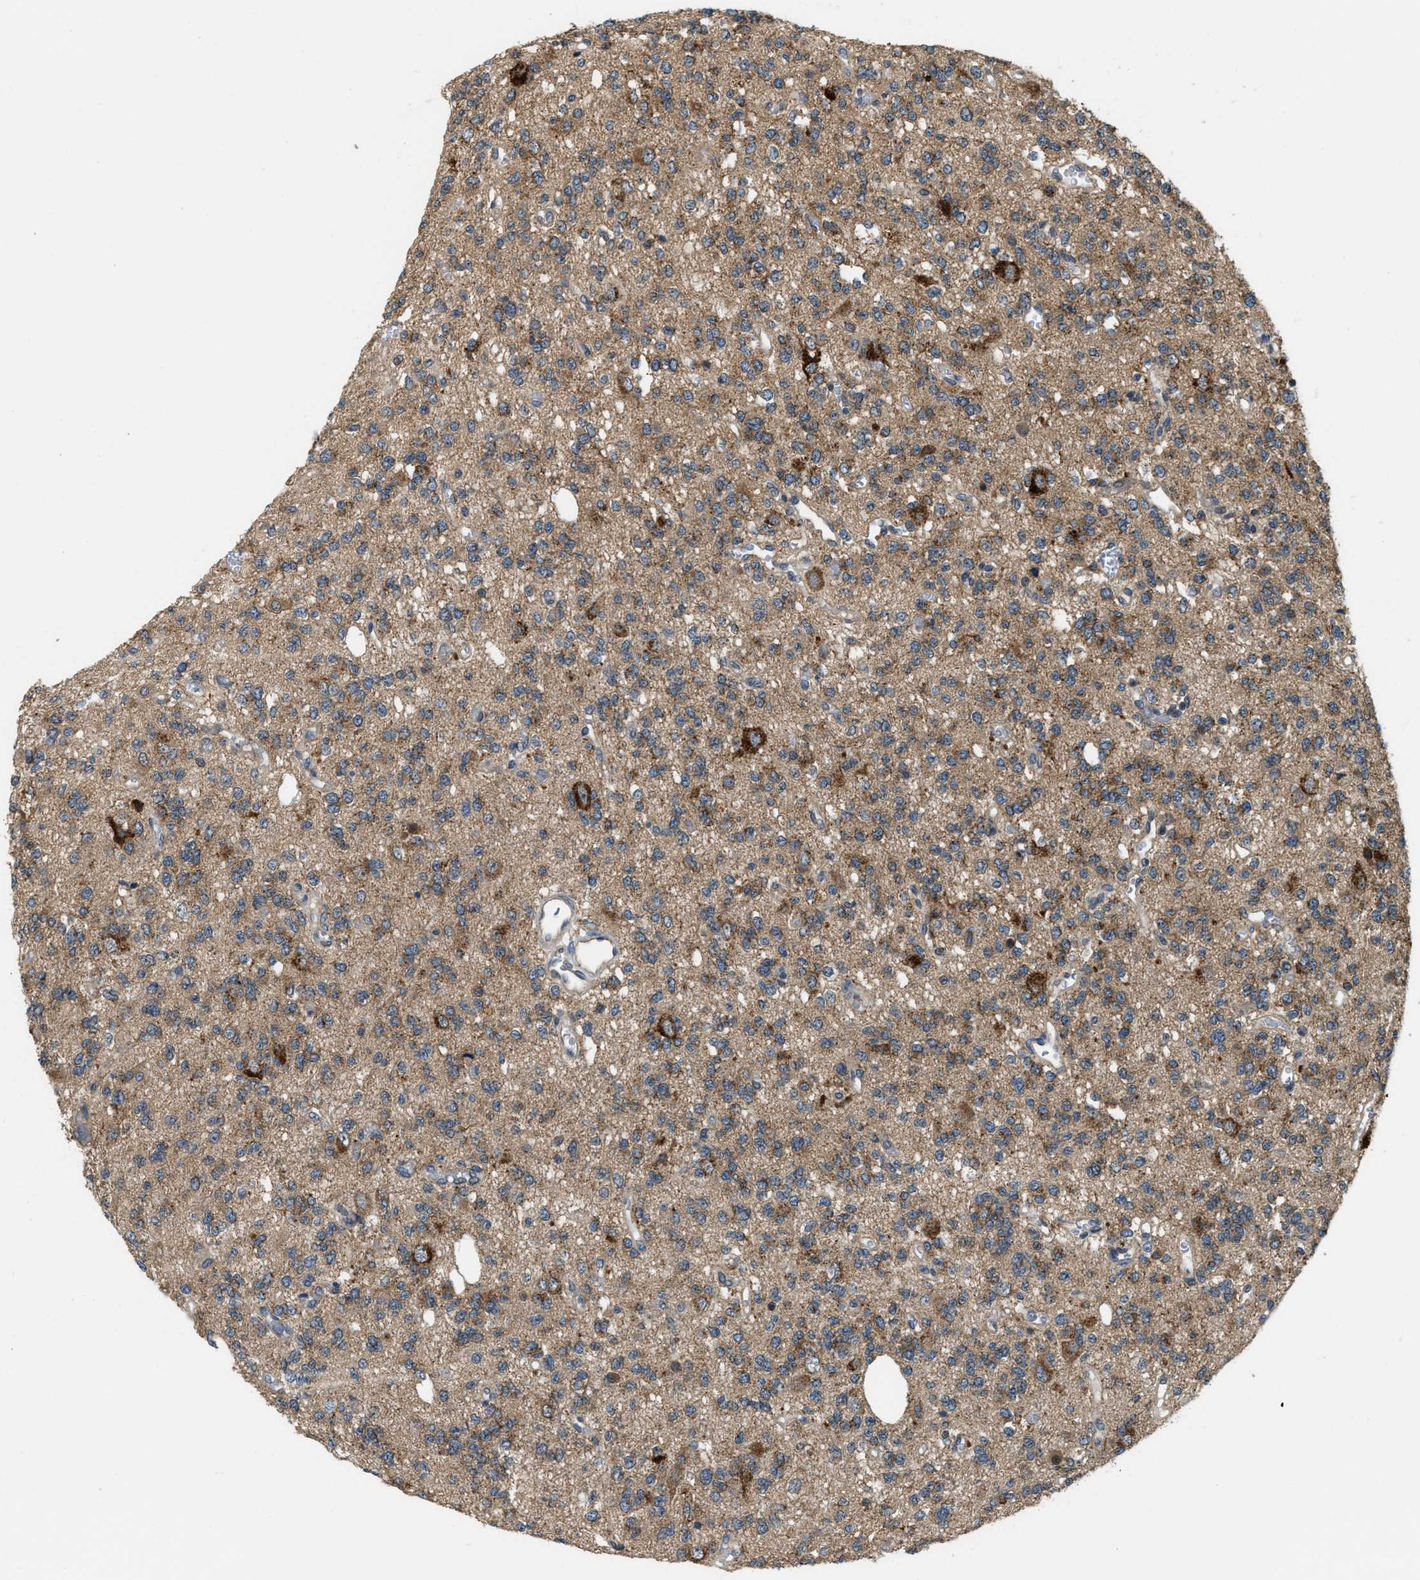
{"staining": {"intensity": "moderate", "quantity": ">75%", "location": "cytoplasmic/membranous"}, "tissue": "glioma", "cell_type": "Tumor cells", "image_type": "cancer", "snomed": [{"axis": "morphology", "description": "Glioma, malignant, Low grade"}, {"axis": "topography", "description": "Brain"}], "caption": "A medium amount of moderate cytoplasmic/membranous expression is appreciated in approximately >75% of tumor cells in glioma tissue. (DAB IHC with brightfield microscopy, high magnification).", "gene": "STARD3NL", "patient": {"sex": "male", "age": 38}}